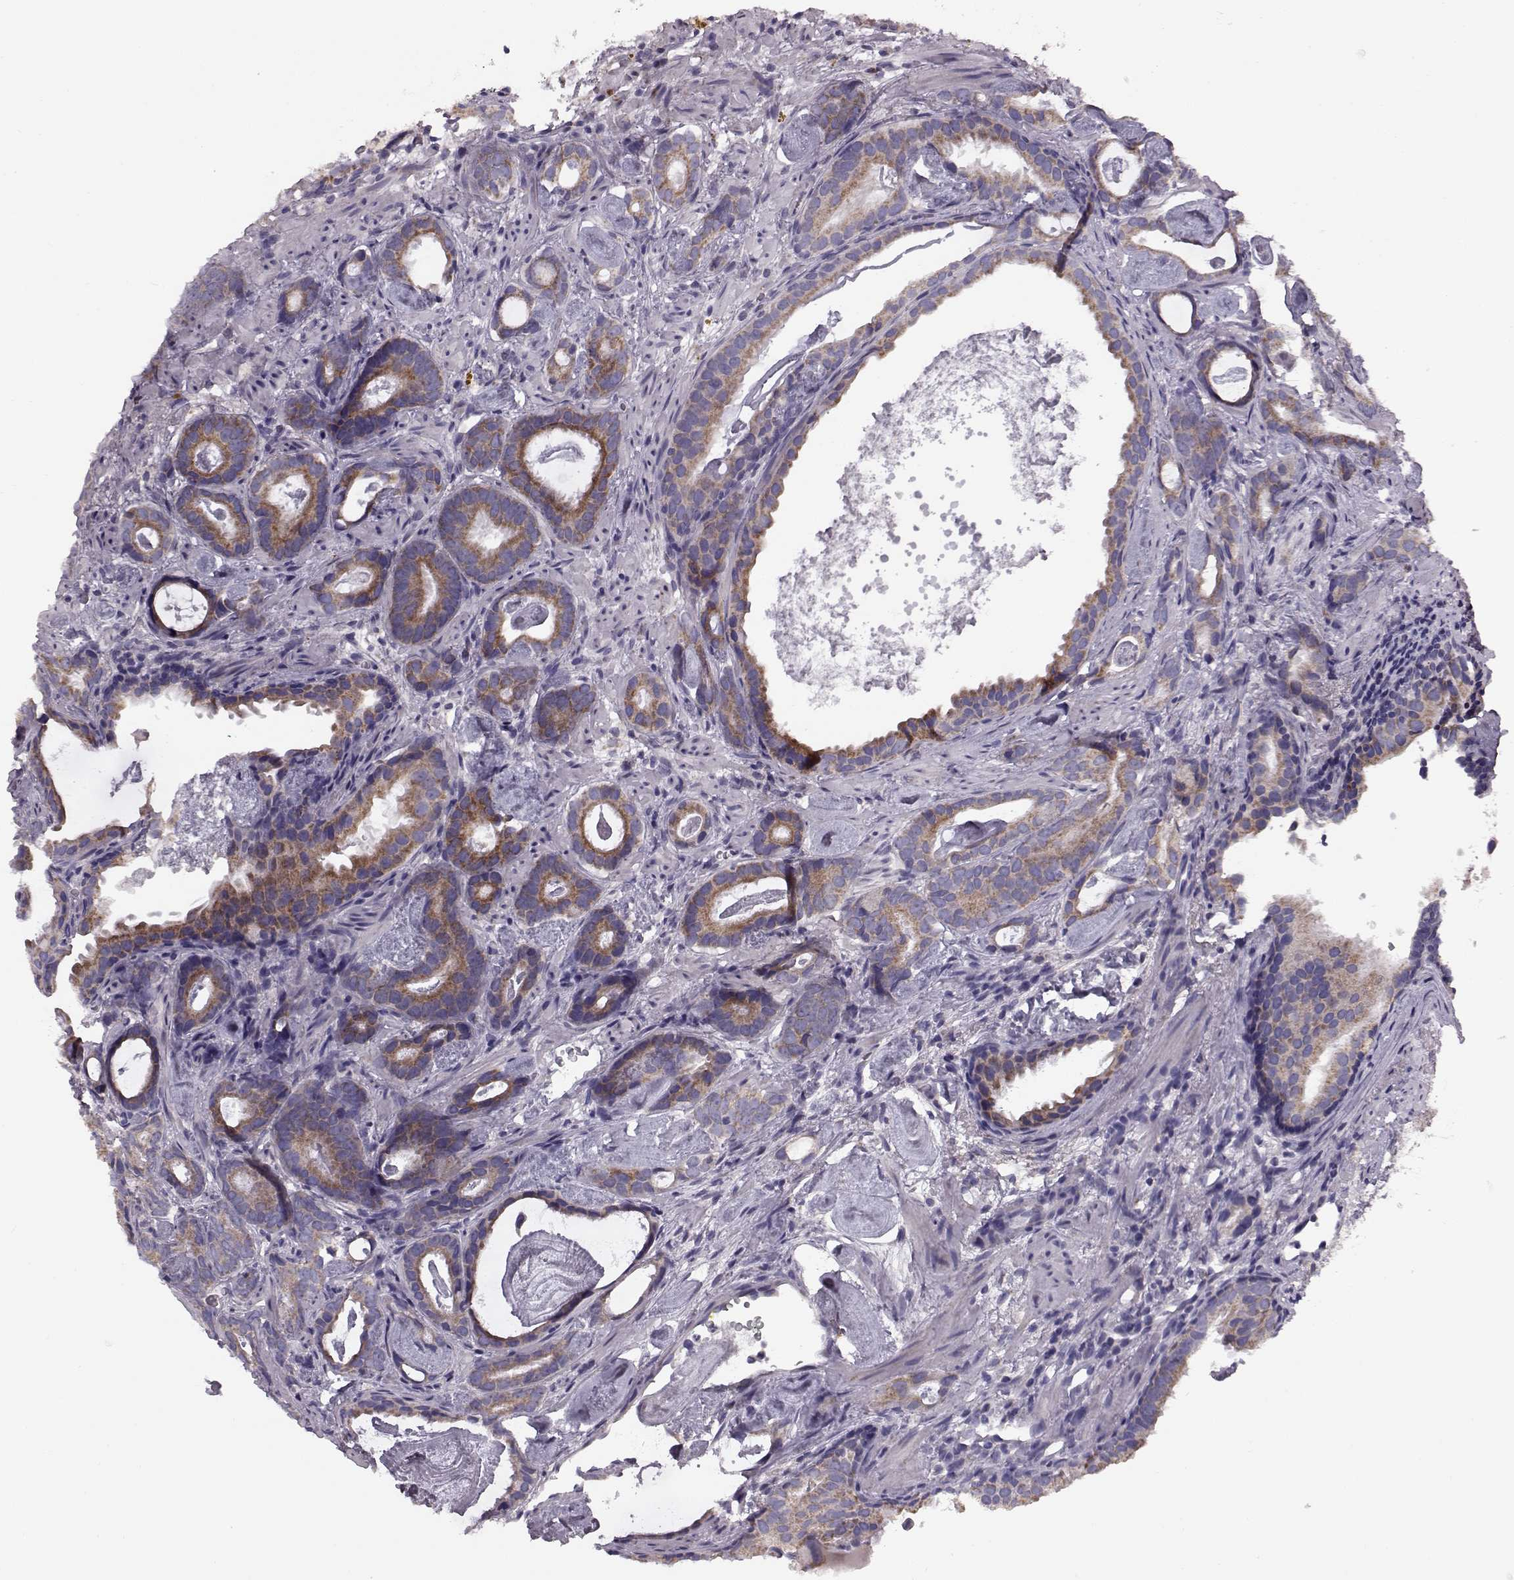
{"staining": {"intensity": "moderate", "quantity": ">75%", "location": "cytoplasmic/membranous"}, "tissue": "prostate cancer", "cell_type": "Tumor cells", "image_type": "cancer", "snomed": [{"axis": "morphology", "description": "Adenocarcinoma, Low grade"}, {"axis": "topography", "description": "Prostate and seminal vesicle, NOS"}], "caption": "IHC micrograph of human prostate adenocarcinoma (low-grade) stained for a protein (brown), which reveals medium levels of moderate cytoplasmic/membranous staining in approximately >75% of tumor cells.", "gene": "FAM8A1", "patient": {"sex": "male", "age": 71}}